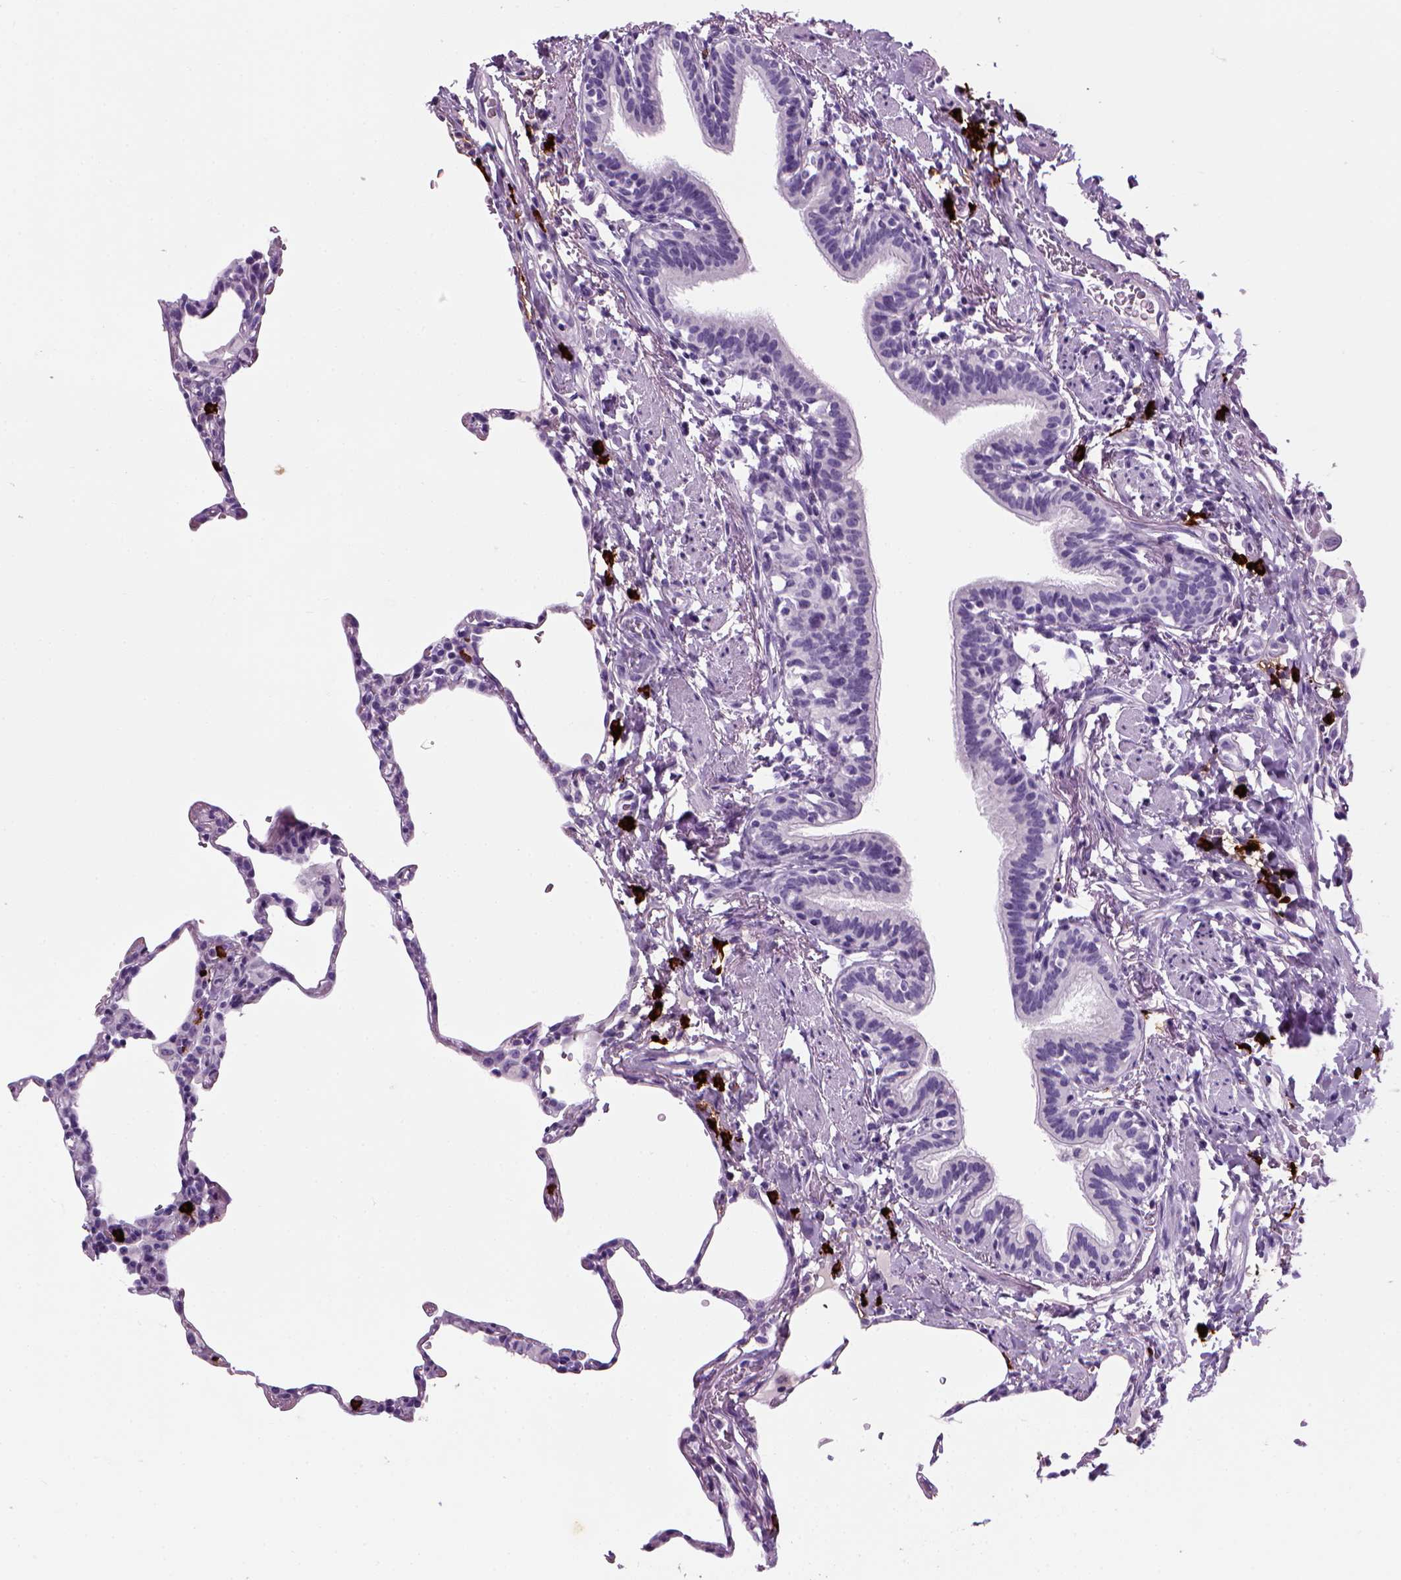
{"staining": {"intensity": "negative", "quantity": "none", "location": "none"}, "tissue": "lung", "cell_type": "Alveolar cells", "image_type": "normal", "snomed": [{"axis": "morphology", "description": "Normal tissue, NOS"}, {"axis": "topography", "description": "Lung"}], "caption": "A micrograph of lung stained for a protein demonstrates no brown staining in alveolar cells. Nuclei are stained in blue.", "gene": "MZB1", "patient": {"sex": "female", "age": 57}}